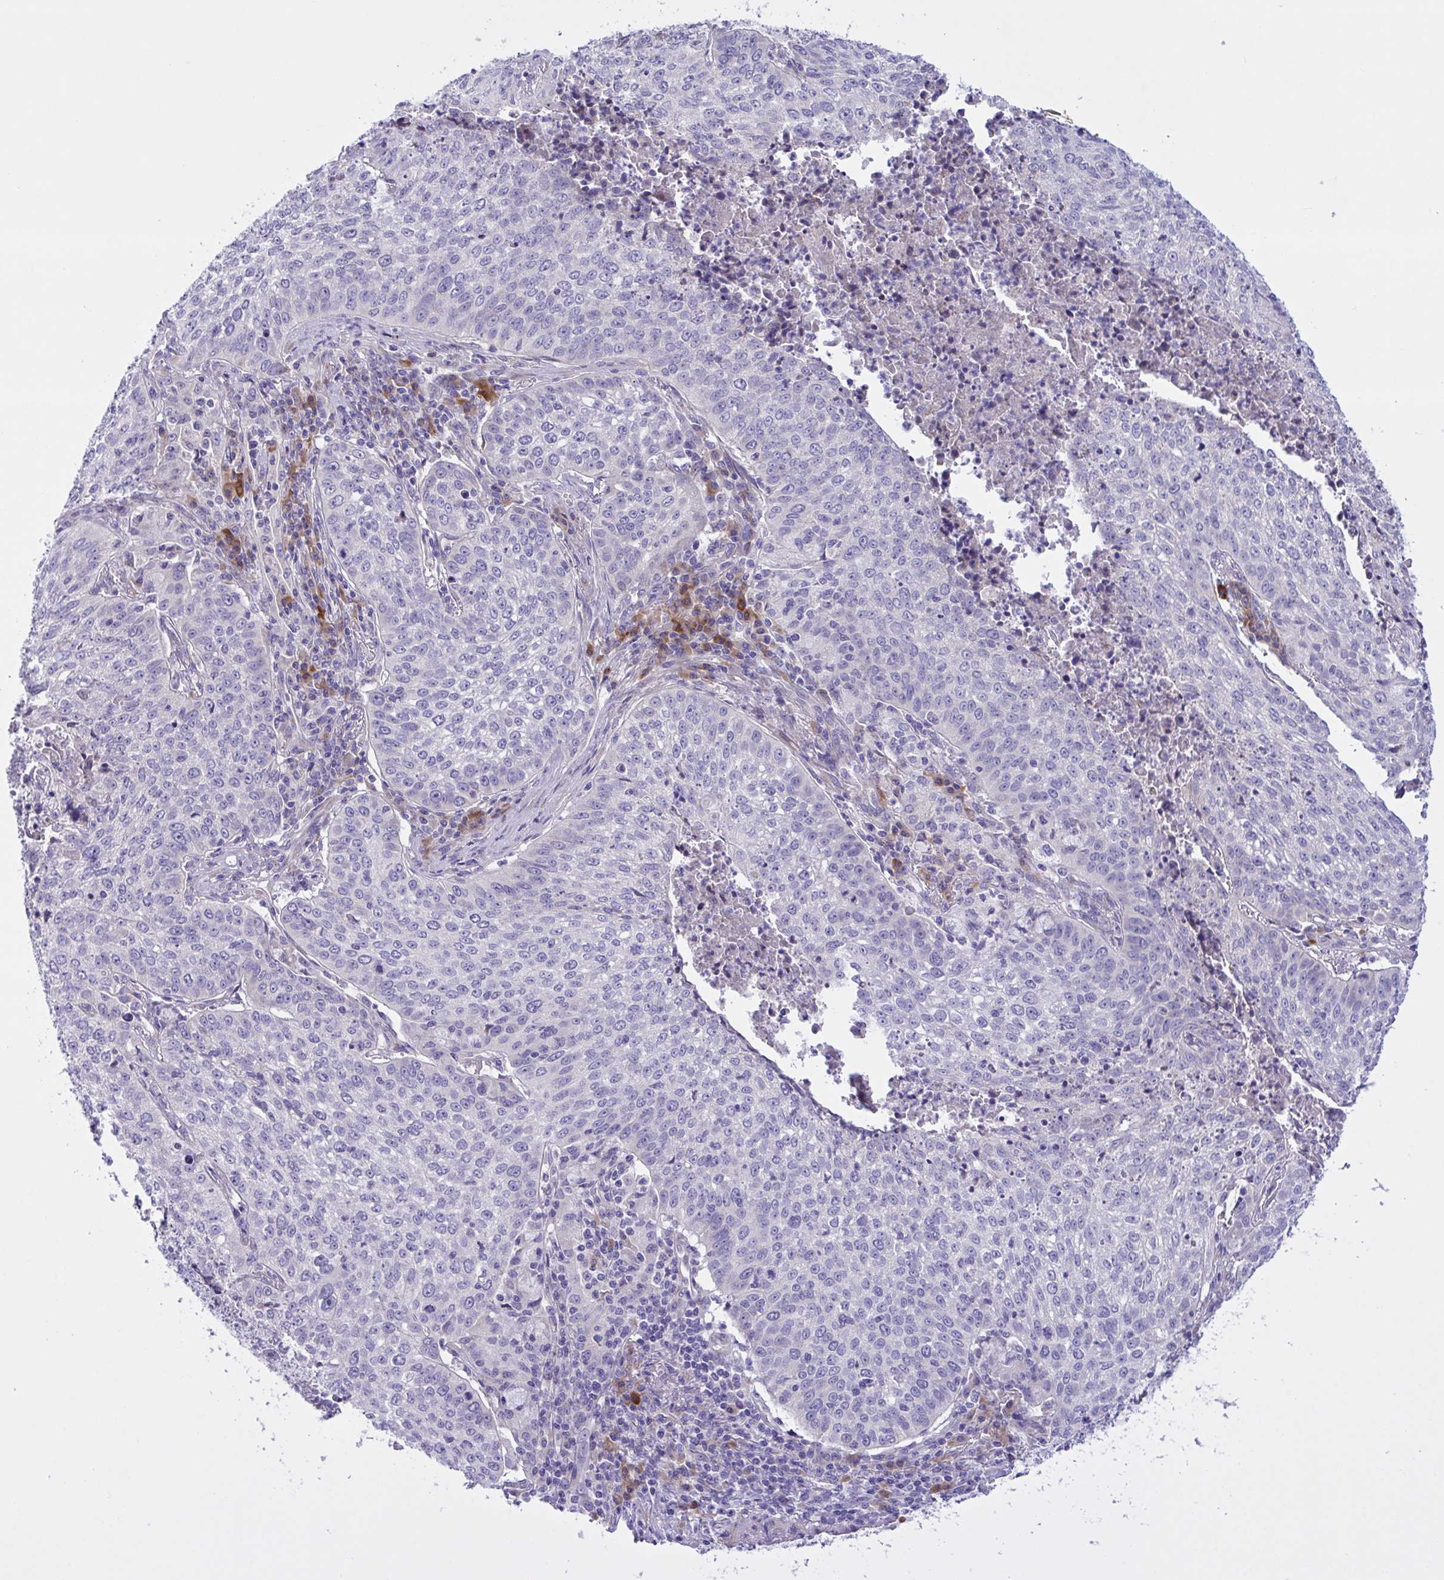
{"staining": {"intensity": "moderate", "quantity": "<25%", "location": "cytoplasmic/membranous"}, "tissue": "lung cancer", "cell_type": "Tumor cells", "image_type": "cancer", "snomed": [{"axis": "morphology", "description": "Squamous cell carcinoma, NOS"}, {"axis": "topography", "description": "Lung"}], "caption": "A low amount of moderate cytoplasmic/membranous expression is seen in approximately <25% of tumor cells in lung cancer (squamous cell carcinoma) tissue. Nuclei are stained in blue.", "gene": "FAM86B1", "patient": {"sex": "male", "age": 63}}